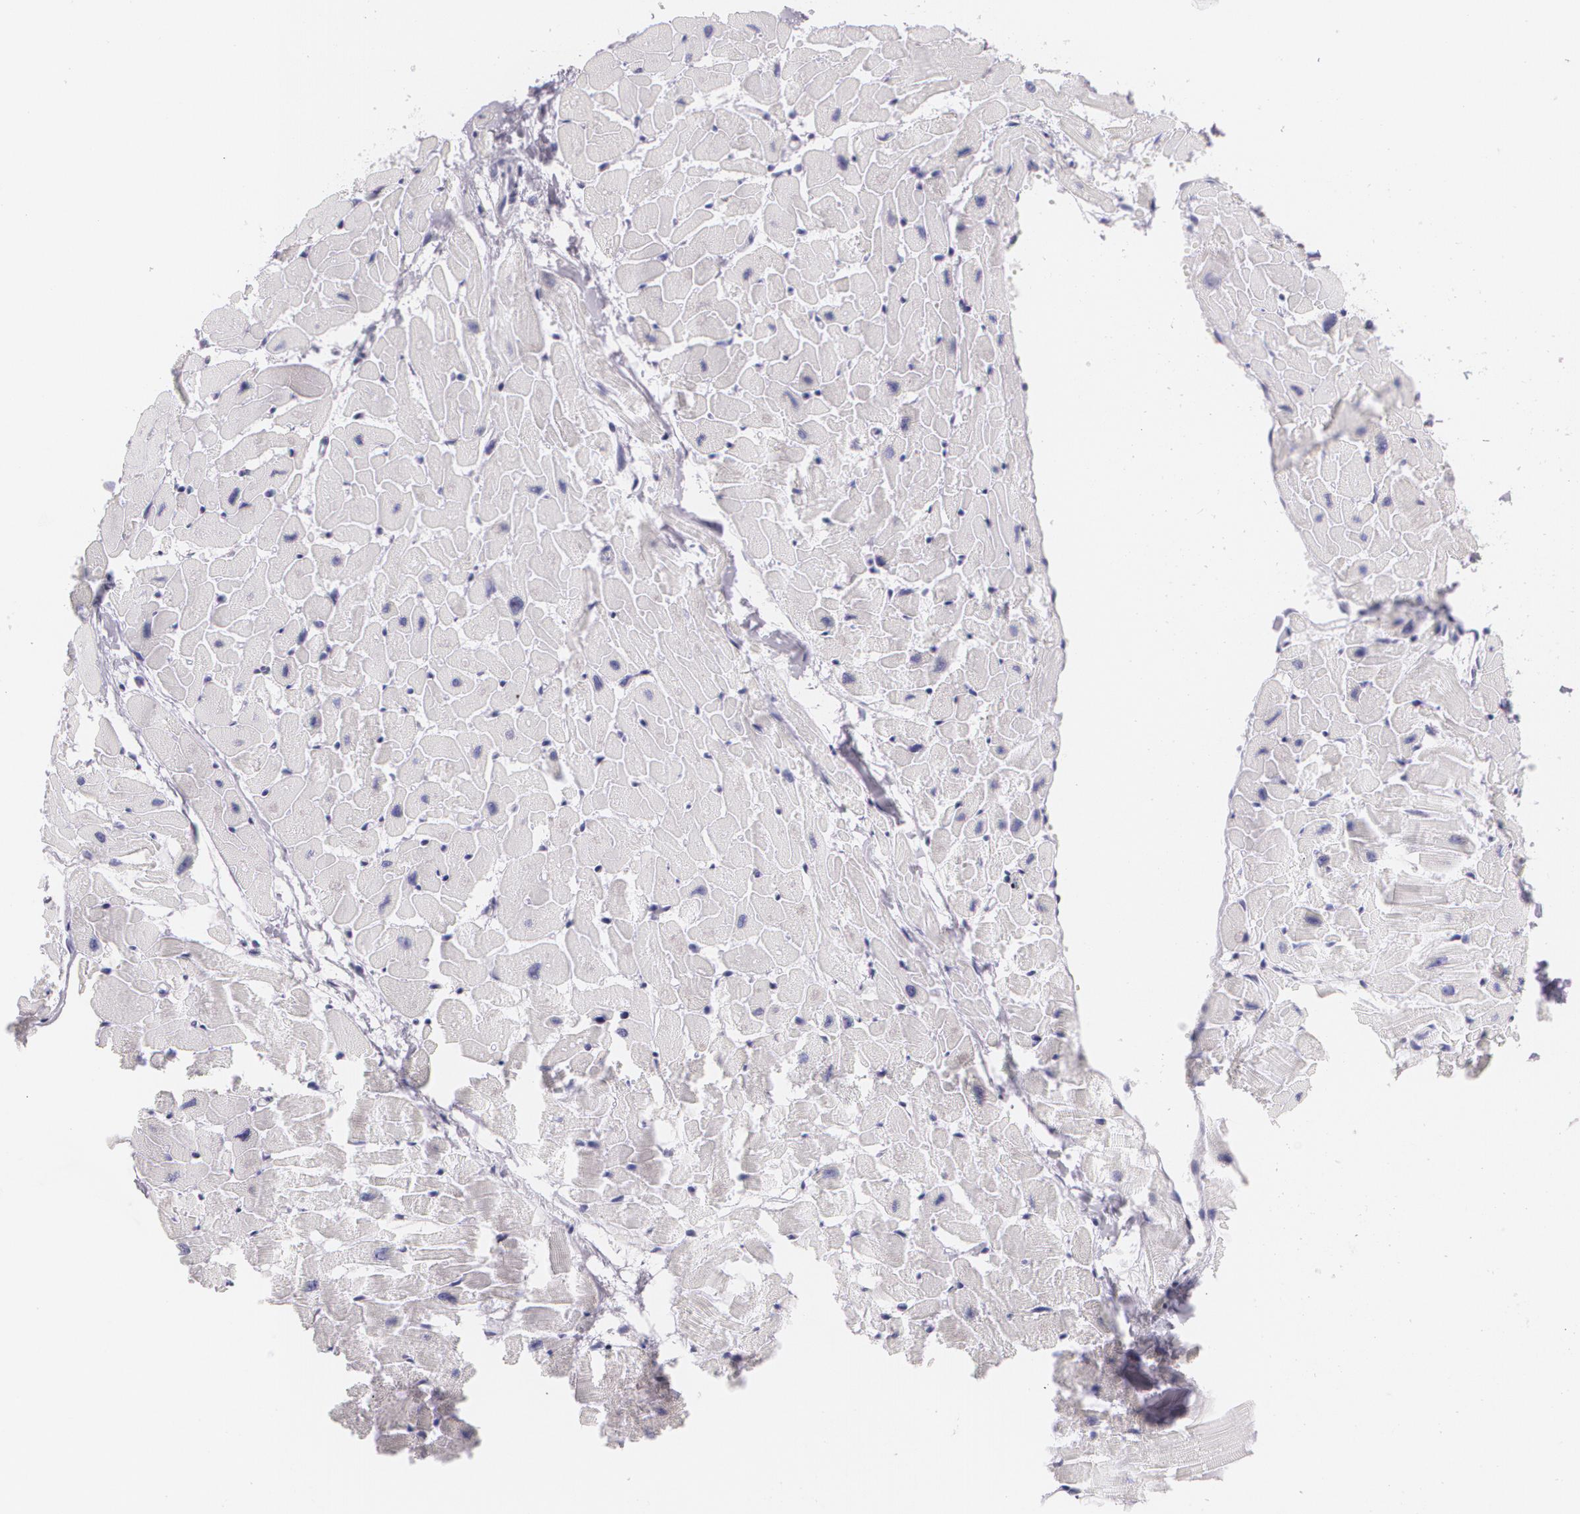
{"staining": {"intensity": "negative", "quantity": "none", "location": "none"}, "tissue": "heart muscle", "cell_type": "Cardiomyocytes", "image_type": "normal", "snomed": [{"axis": "morphology", "description": "Normal tissue, NOS"}, {"axis": "topography", "description": "Heart"}], "caption": "High power microscopy photomicrograph of an immunohistochemistry (IHC) histopathology image of normal heart muscle, revealing no significant expression in cardiomyocytes.", "gene": "DLG4", "patient": {"sex": "female", "age": 19}}